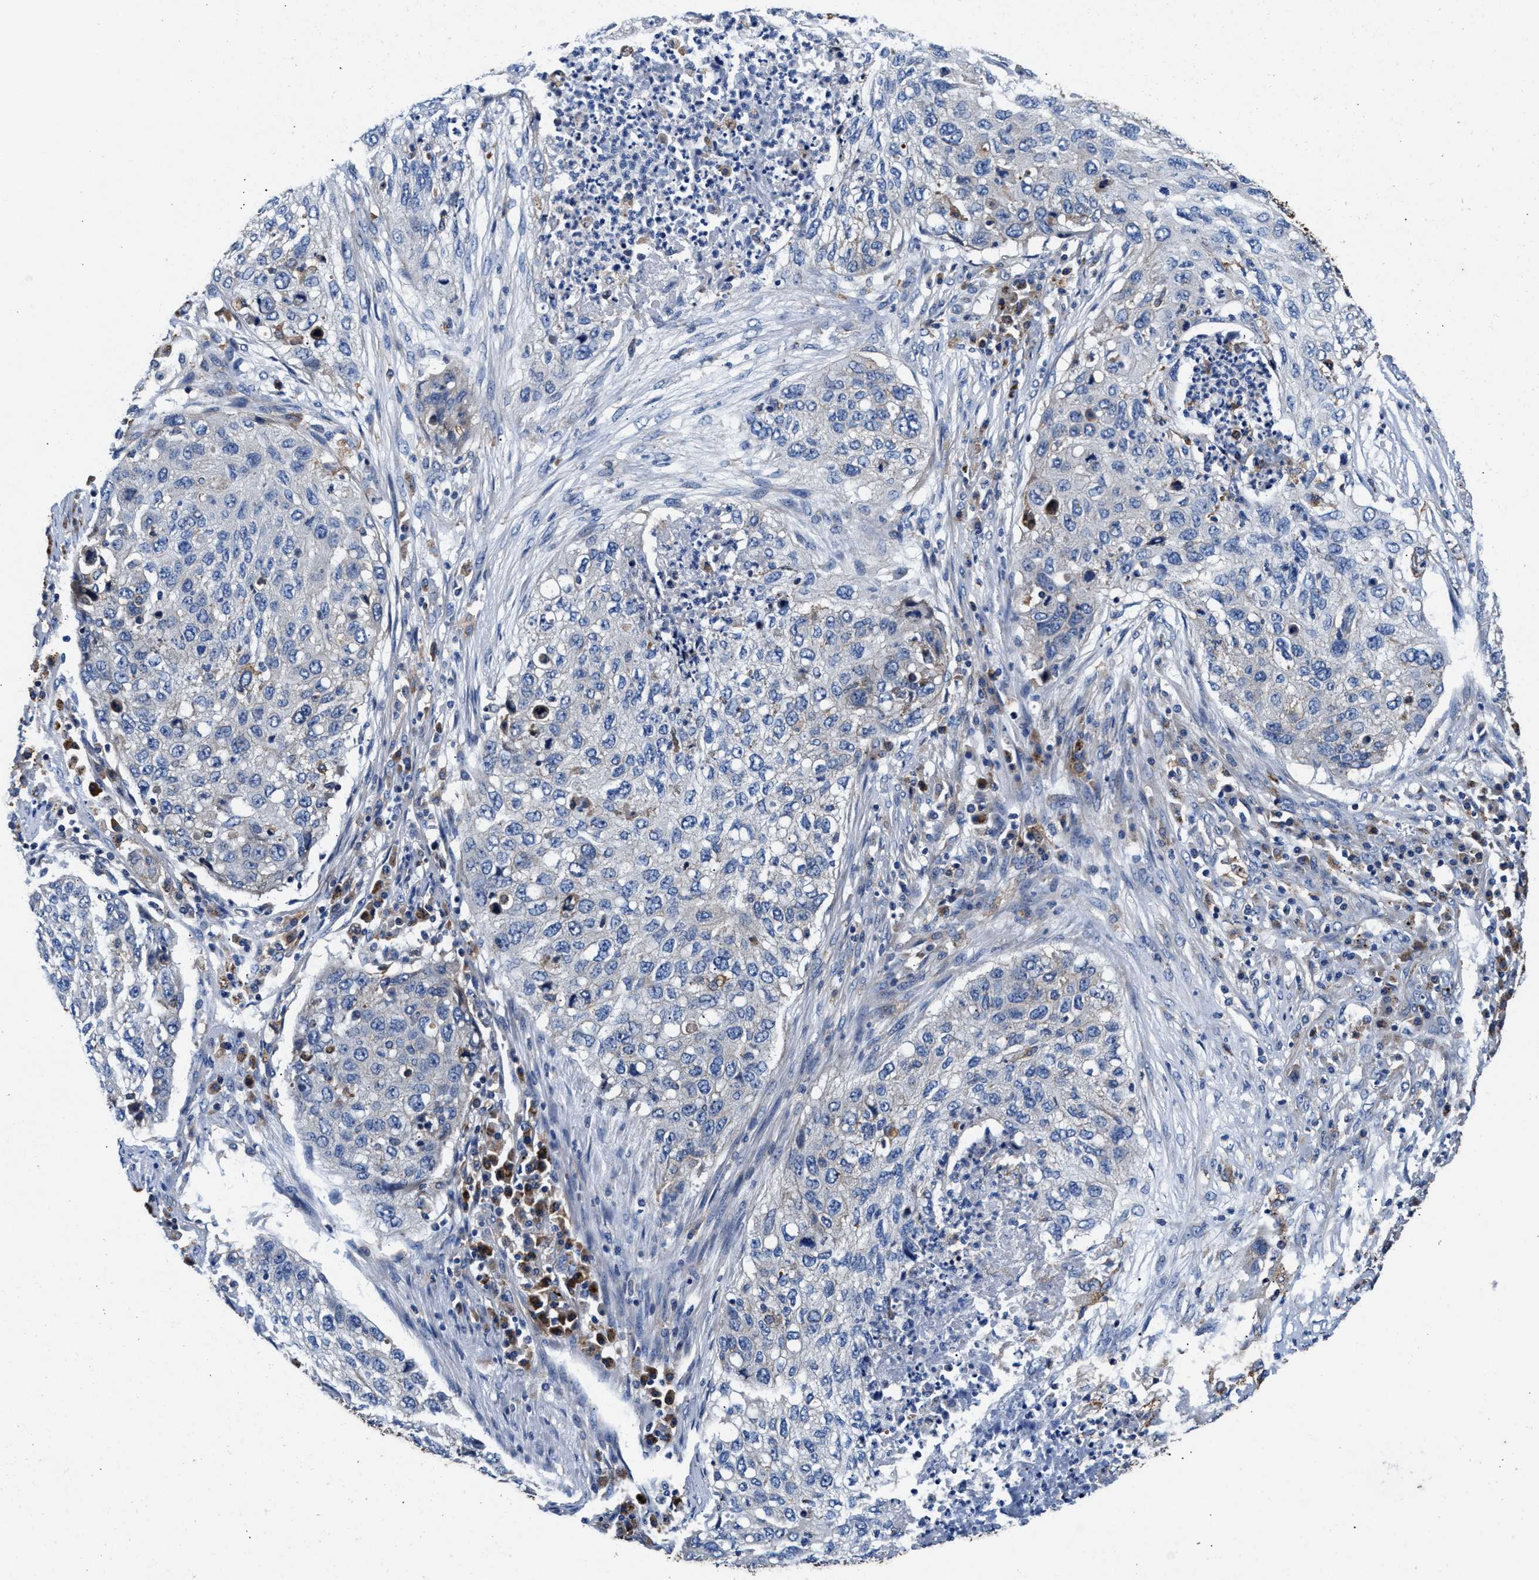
{"staining": {"intensity": "negative", "quantity": "none", "location": "none"}, "tissue": "lung cancer", "cell_type": "Tumor cells", "image_type": "cancer", "snomed": [{"axis": "morphology", "description": "Squamous cell carcinoma, NOS"}, {"axis": "topography", "description": "Lung"}], "caption": "This is a photomicrograph of IHC staining of lung squamous cell carcinoma, which shows no staining in tumor cells.", "gene": "PPP1R9B", "patient": {"sex": "female", "age": 63}}